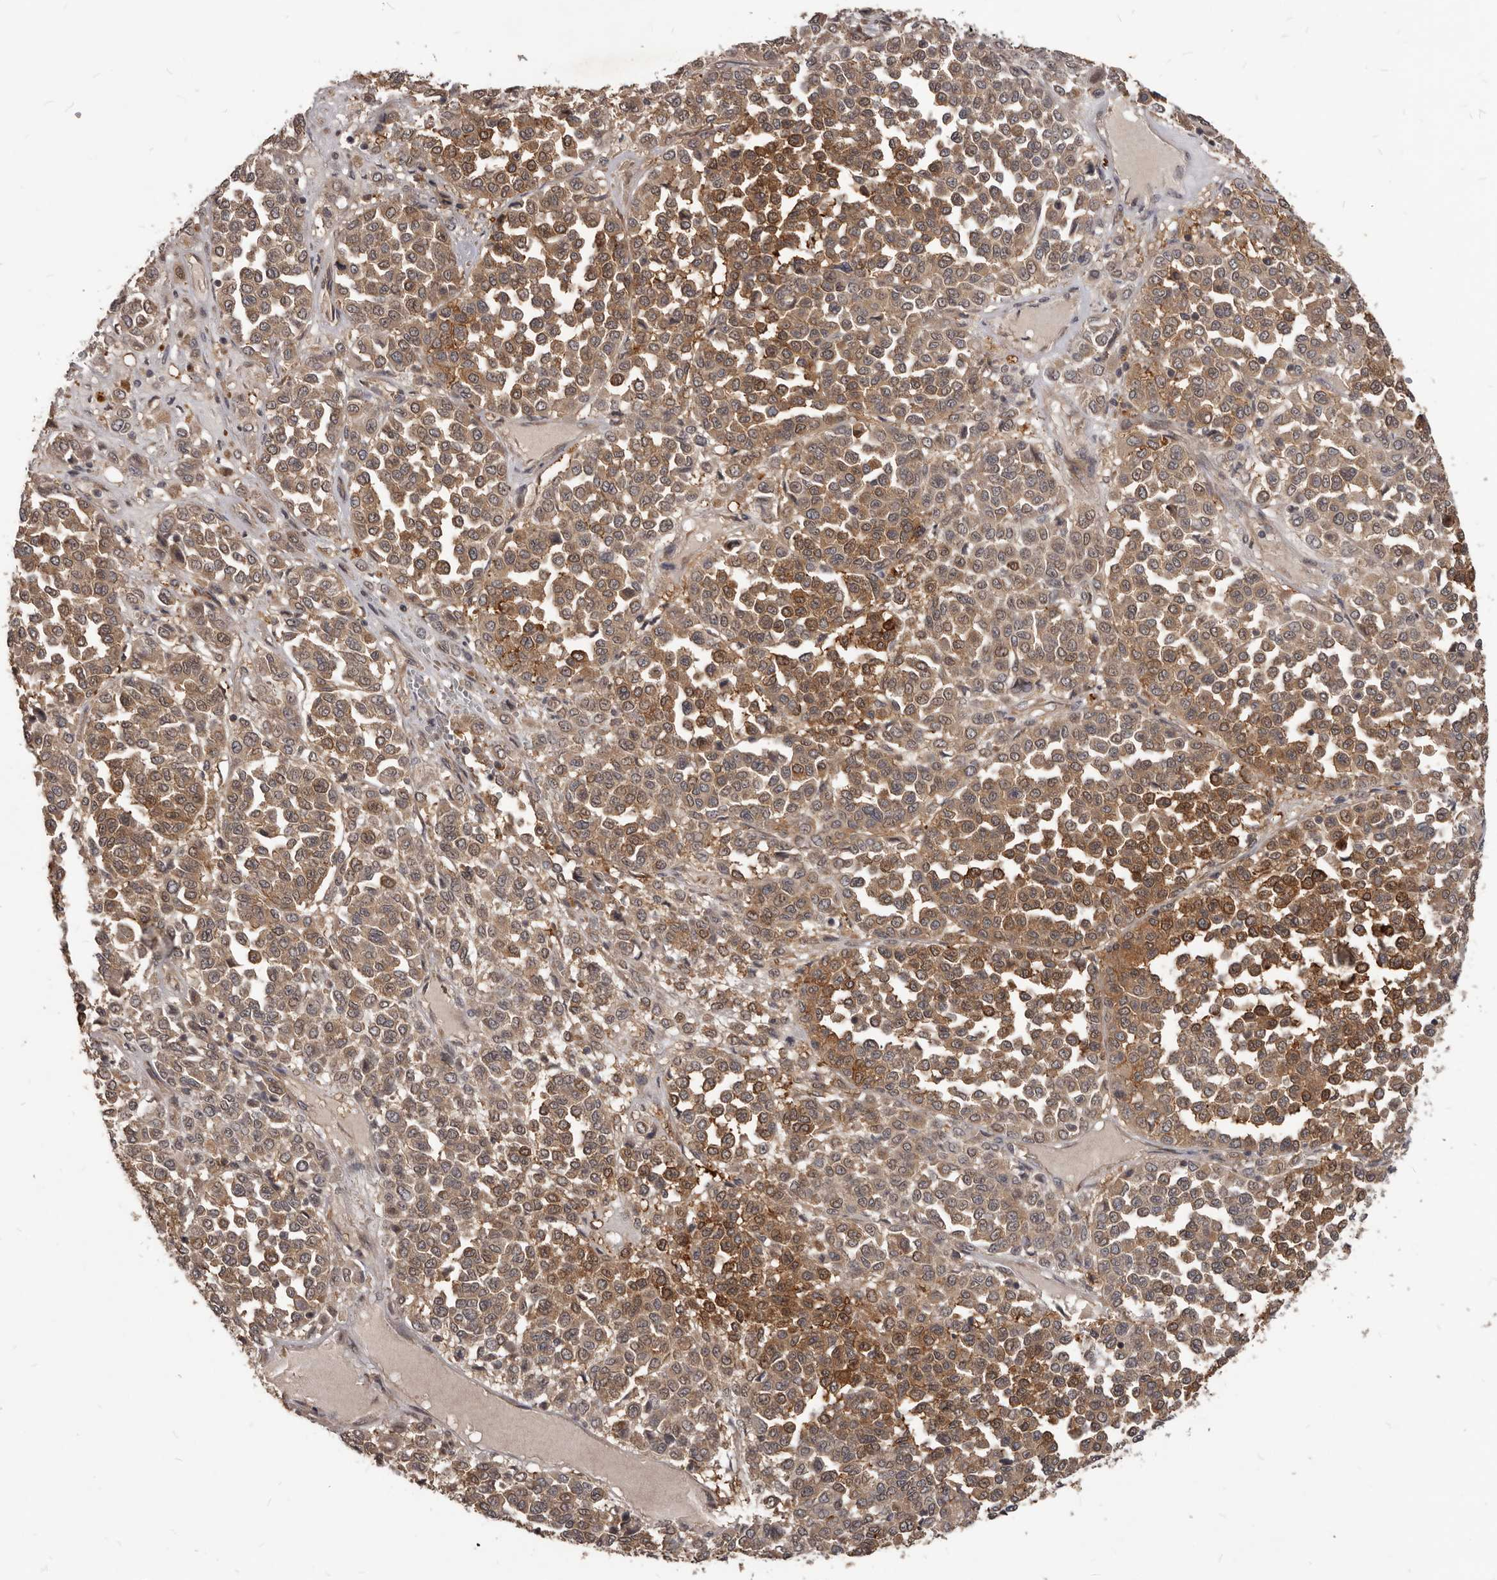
{"staining": {"intensity": "moderate", "quantity": ">75%", "location": "cytoplasmic/membranous"}, "tissue": "melanoma", "cell_type": "Tumor cells", "image_type": "cancer", "snomed": [{"axis": "morphology", "description": "Malignant melanoma, Metastatic site"}, {"axis": "topography", "description": "Pancreas"}], "caption": "IHC image of melanoma stained for a protein (brown), which shows medium levels of moderate cytoplasmic/membranous expression in approximately >75% of tumor cells.", "gene": "GABPB2", "patient": {"sex": "female", "age": 30}}